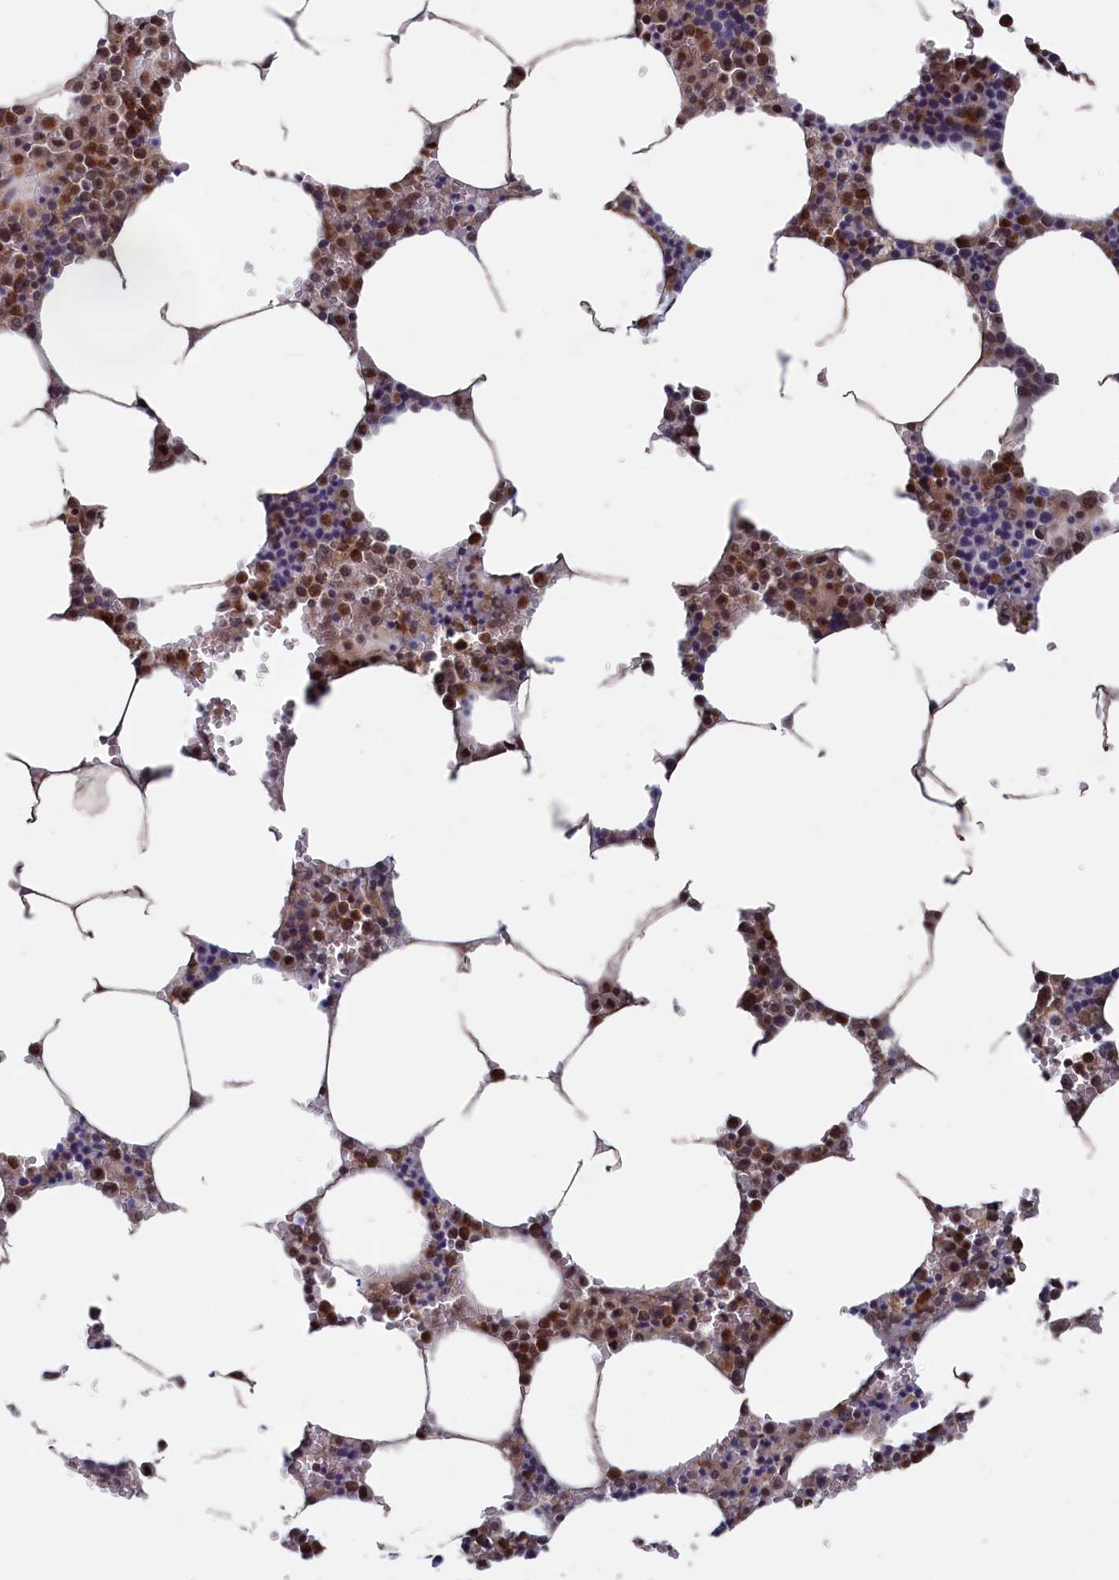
{"staining": {"intensity": "moderate", "quantity": "25%-75%", "location": "cytoplasmic/membranous,nuclear"}, "tissue": "bone marrow", "cell_type": "Hematopoietic cells", "image_type": "normal", "snomed": [{"axis": "morphology", "description": "Normal tissue, NOS"}, {"axis": "topography", "description": "Bone marrow"}], "caption": "Immunohistochemistry of unremarkable bone marrow exhibits medium levels of moderate cytoplasmic/membranous,nuclear positivity in about 25%-75% of hematopoietic cells. The staining was performed using DAB, with brown indicating positive protein expression. Nuclei are stained blue with hematoxylin.", "gene": "PLP2", "patient": {"sex": "male", "age": 70}}